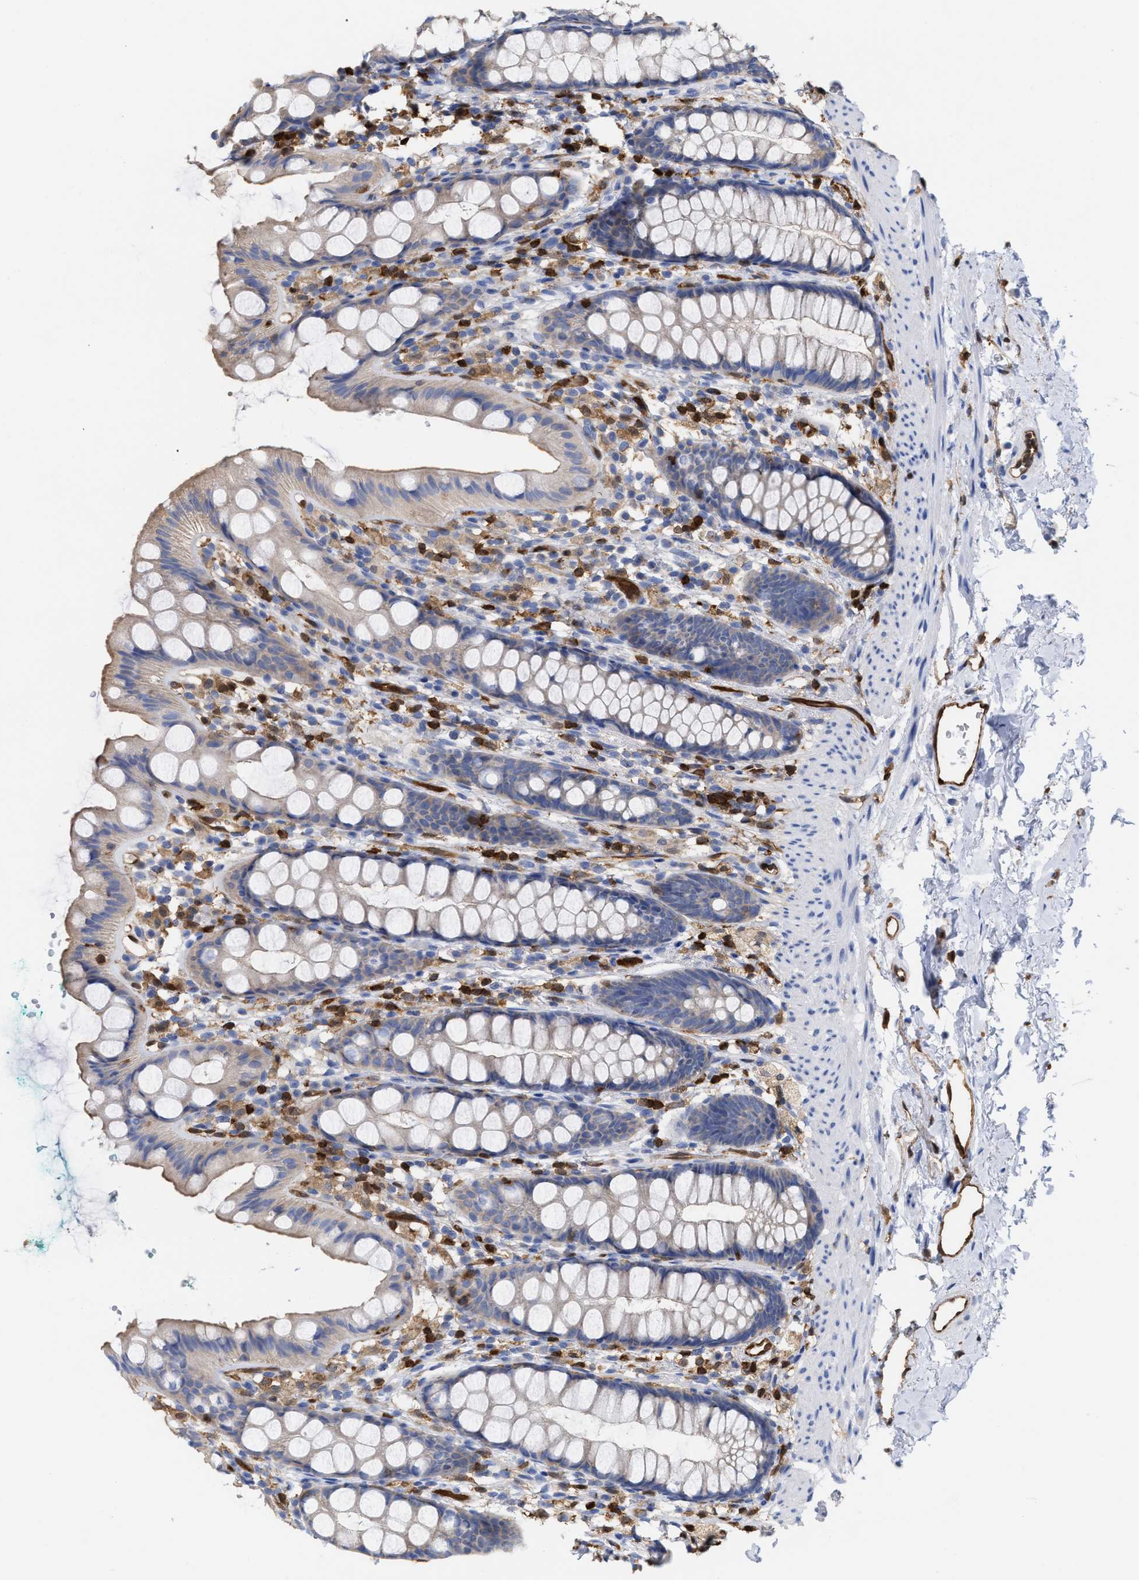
{"staining": {"intensity": "weak", "quantity": "25%-75%", "location": "cytoplasmic/membranous"}, "tissue": "rectum", "cell_type": "Glandular cells", "image_type": "normal", "snomed": [{"axis": "morphology", "description": "Normal tissue, NOS"}, {"axis": "topography", "description": "Rectum"}], "caption": "A brown stain labels weak cytoplasmic/membranous expression of a protein in glandular cells of normal rectum.", "gene": "GIMAP4", "patient": {"sex": "female", "age": 65}}